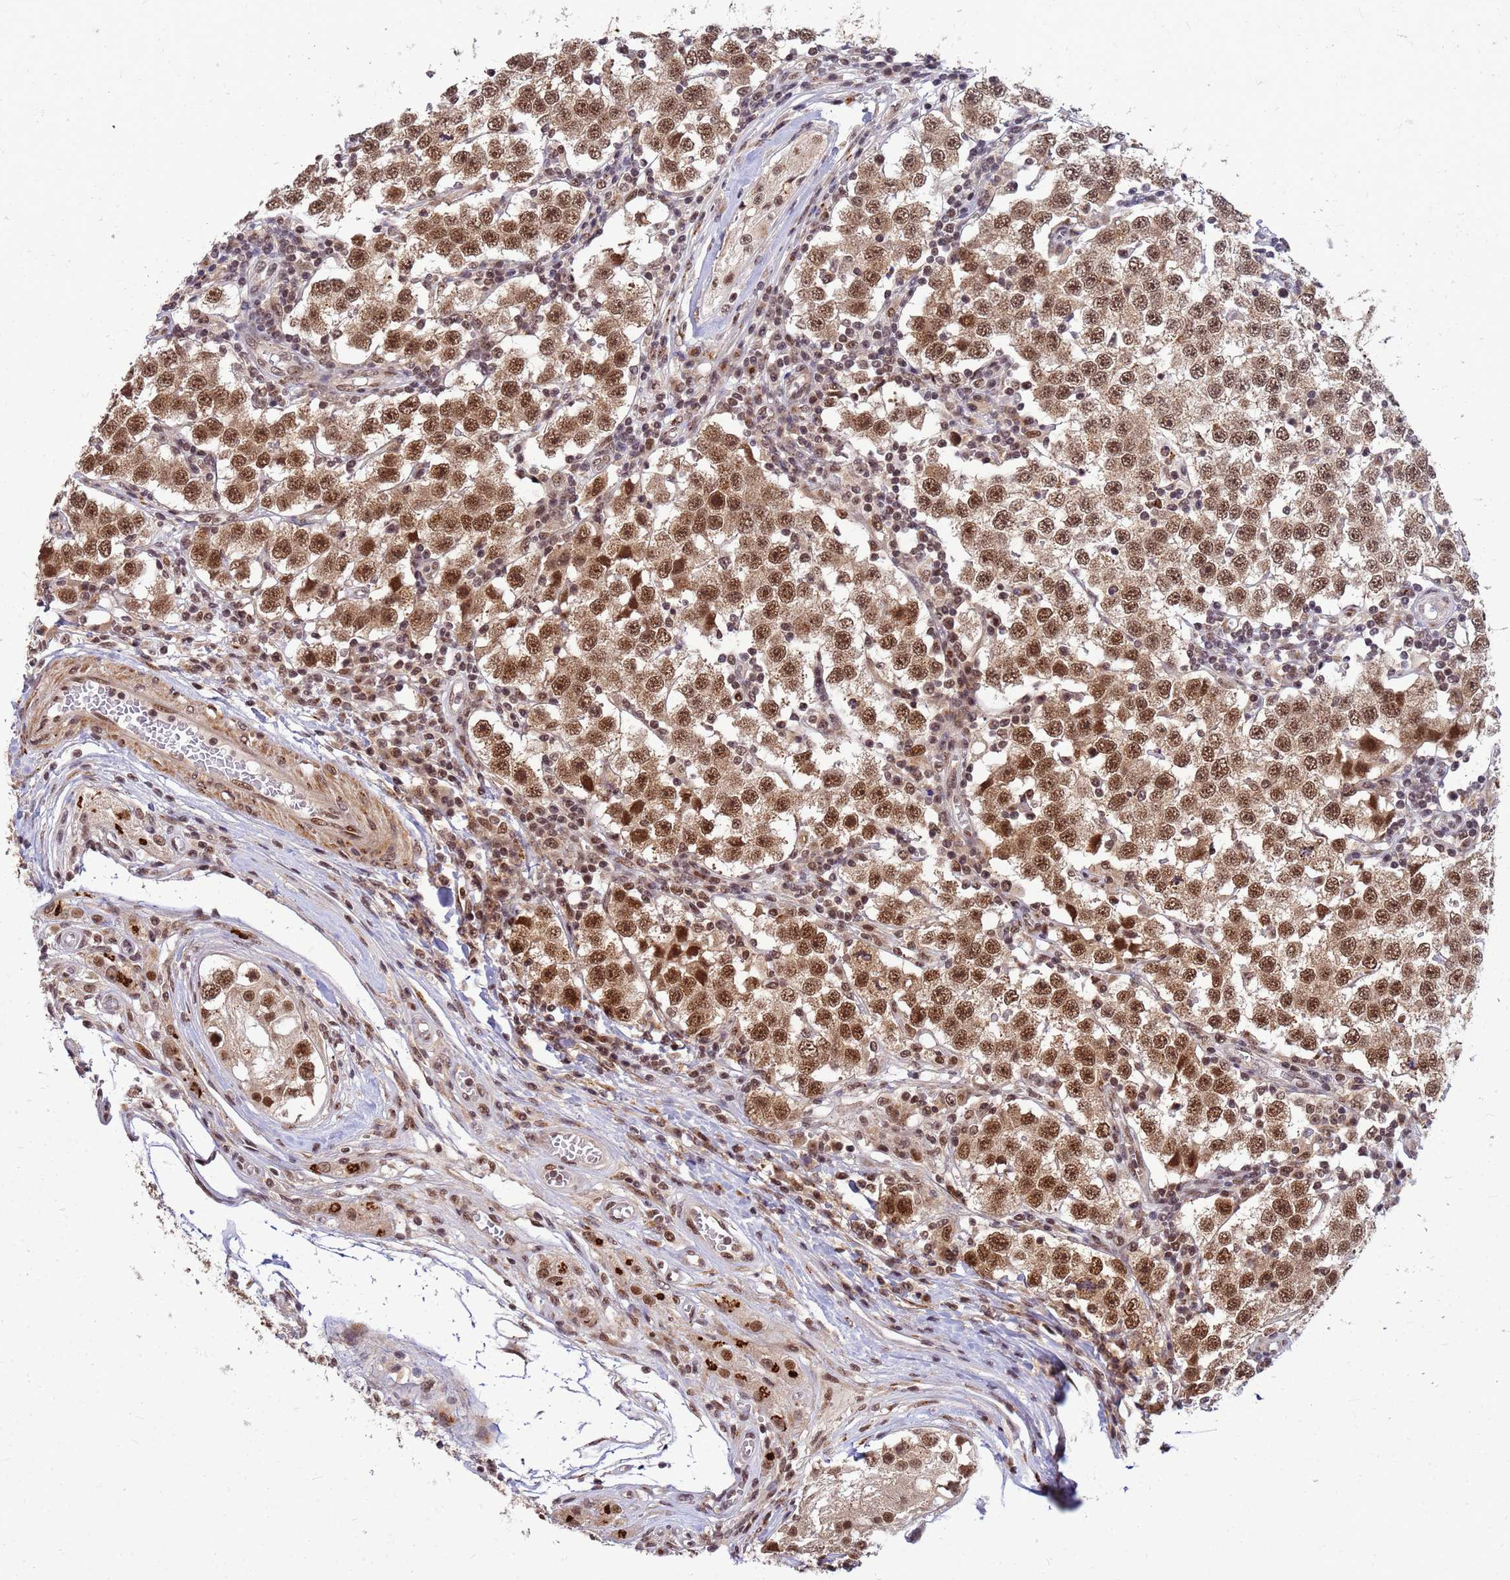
{"staining": {"intensity": "moderate", "quantity": ">75%", "location": "cytoplasmic/membranous,nuclear"}, "tissue": "testis cancer", "cell_type": "Tumor cells", "image_type": "cancer", "snomed": [{"axis": "morphology", "description": "Seminoma, NOS"}, {"axis": "topography", "description": "Testis"}], "caption": "This micrograph reveals immunohistochemistry staining of human testis cancer, with medium moderate cytoplasmic/membranous and nuclear positivity in approximately >75% of tumor cells.", "gene": "NCBP2", "patient": {"sex": "male", "age": 34}}